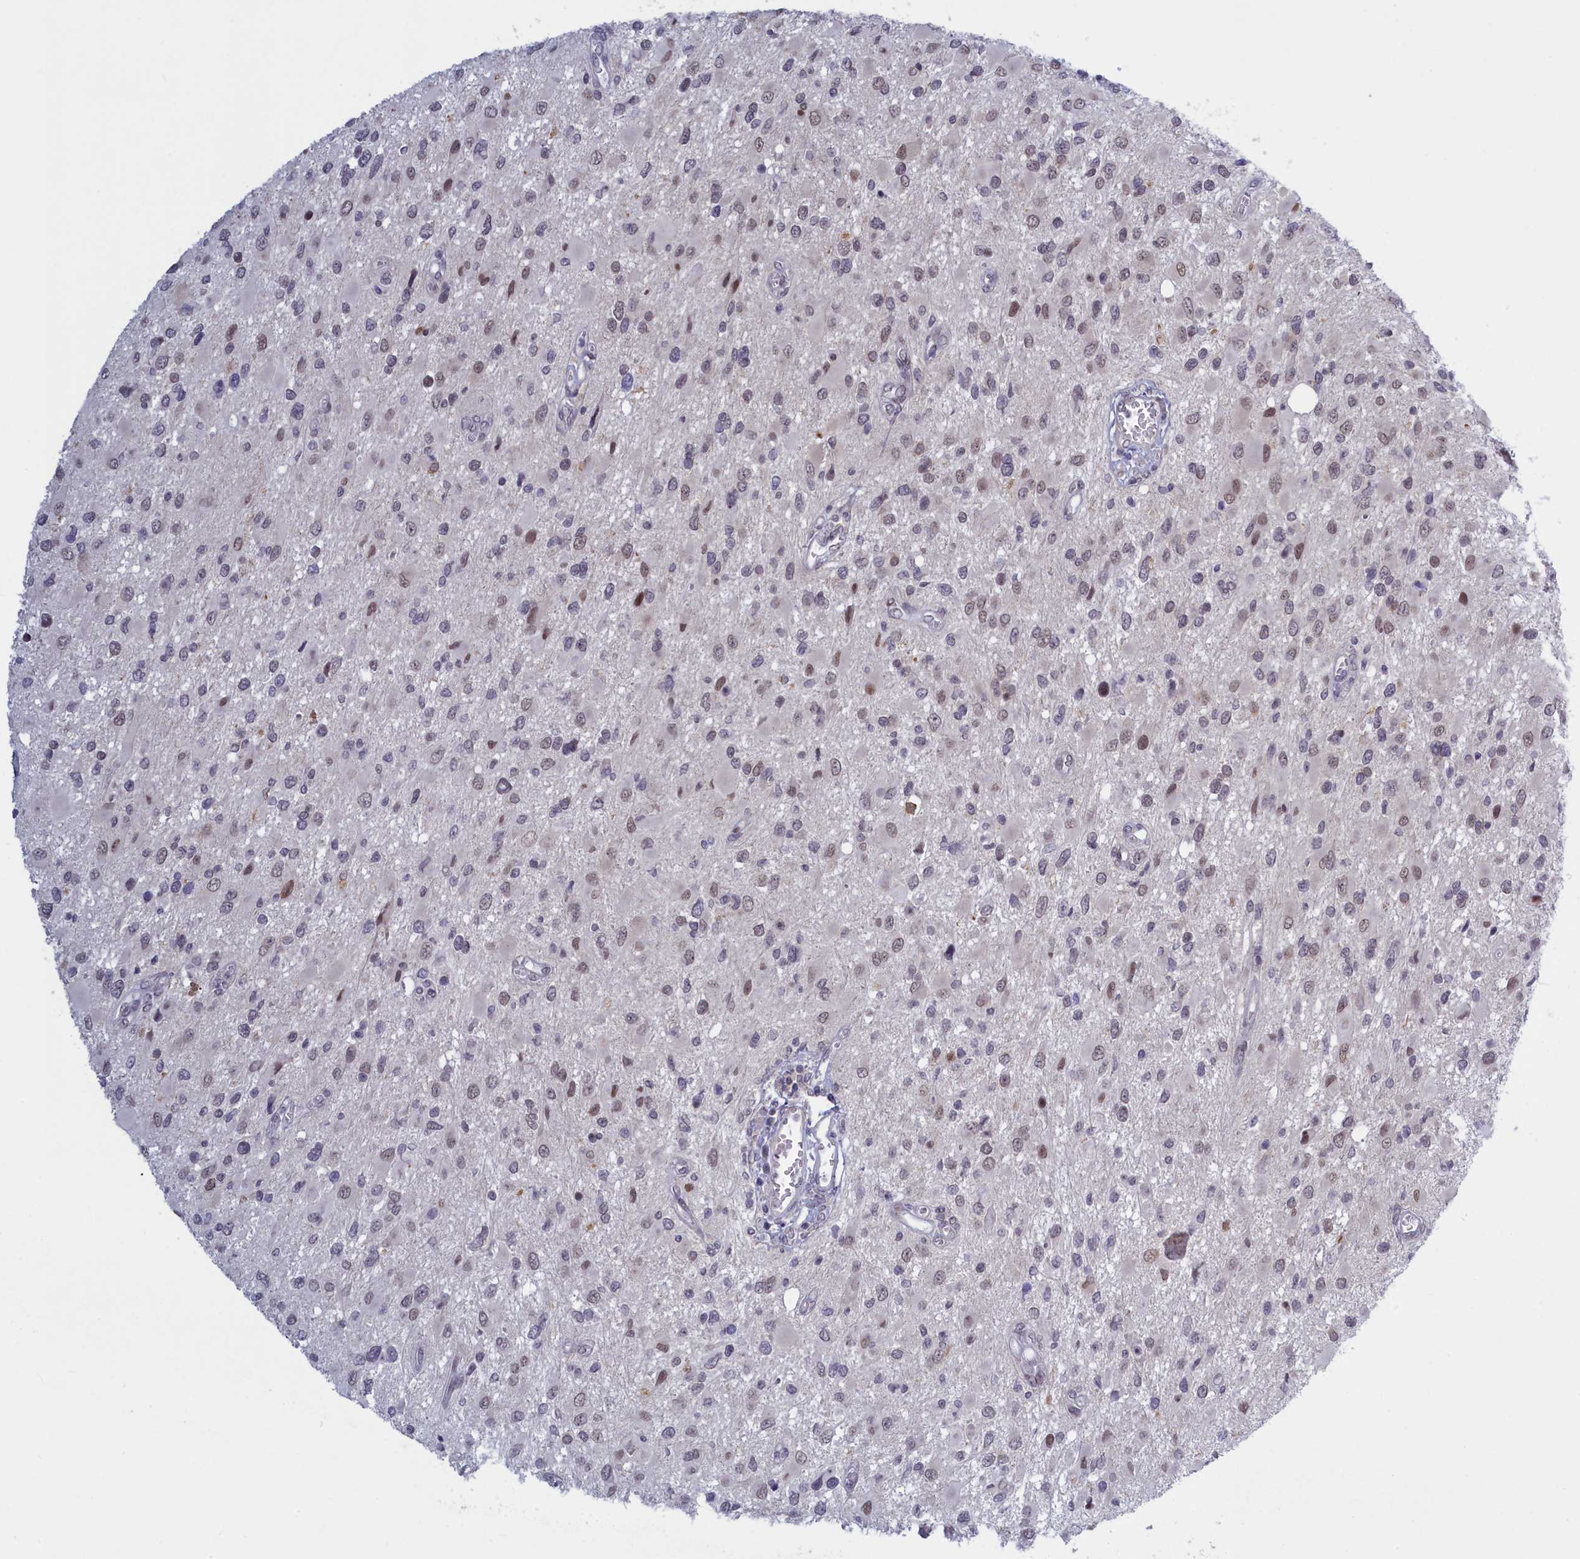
{"staining": {"intensity": "weak", "quantity": "<25%", "location": "nuclear"}, "tissue": "glioma", "cell_type": "Tumor cells", "image_type": "cancer", "snomed": [{"axis": "morphology", "description": "Glioma, malignant, High grade"}, {"axis": "topography", "description": "Brain"}], "caption": "This is a image of immunohistochemistry (IHC) staining of glioma, which shows no positivity in tumor cells. (DAB immunohistochemistry visualized using brightfield microscopy, high magnification).", "gene": "ATF7IP2", "patient": {"sex": "male", "age": 53}}